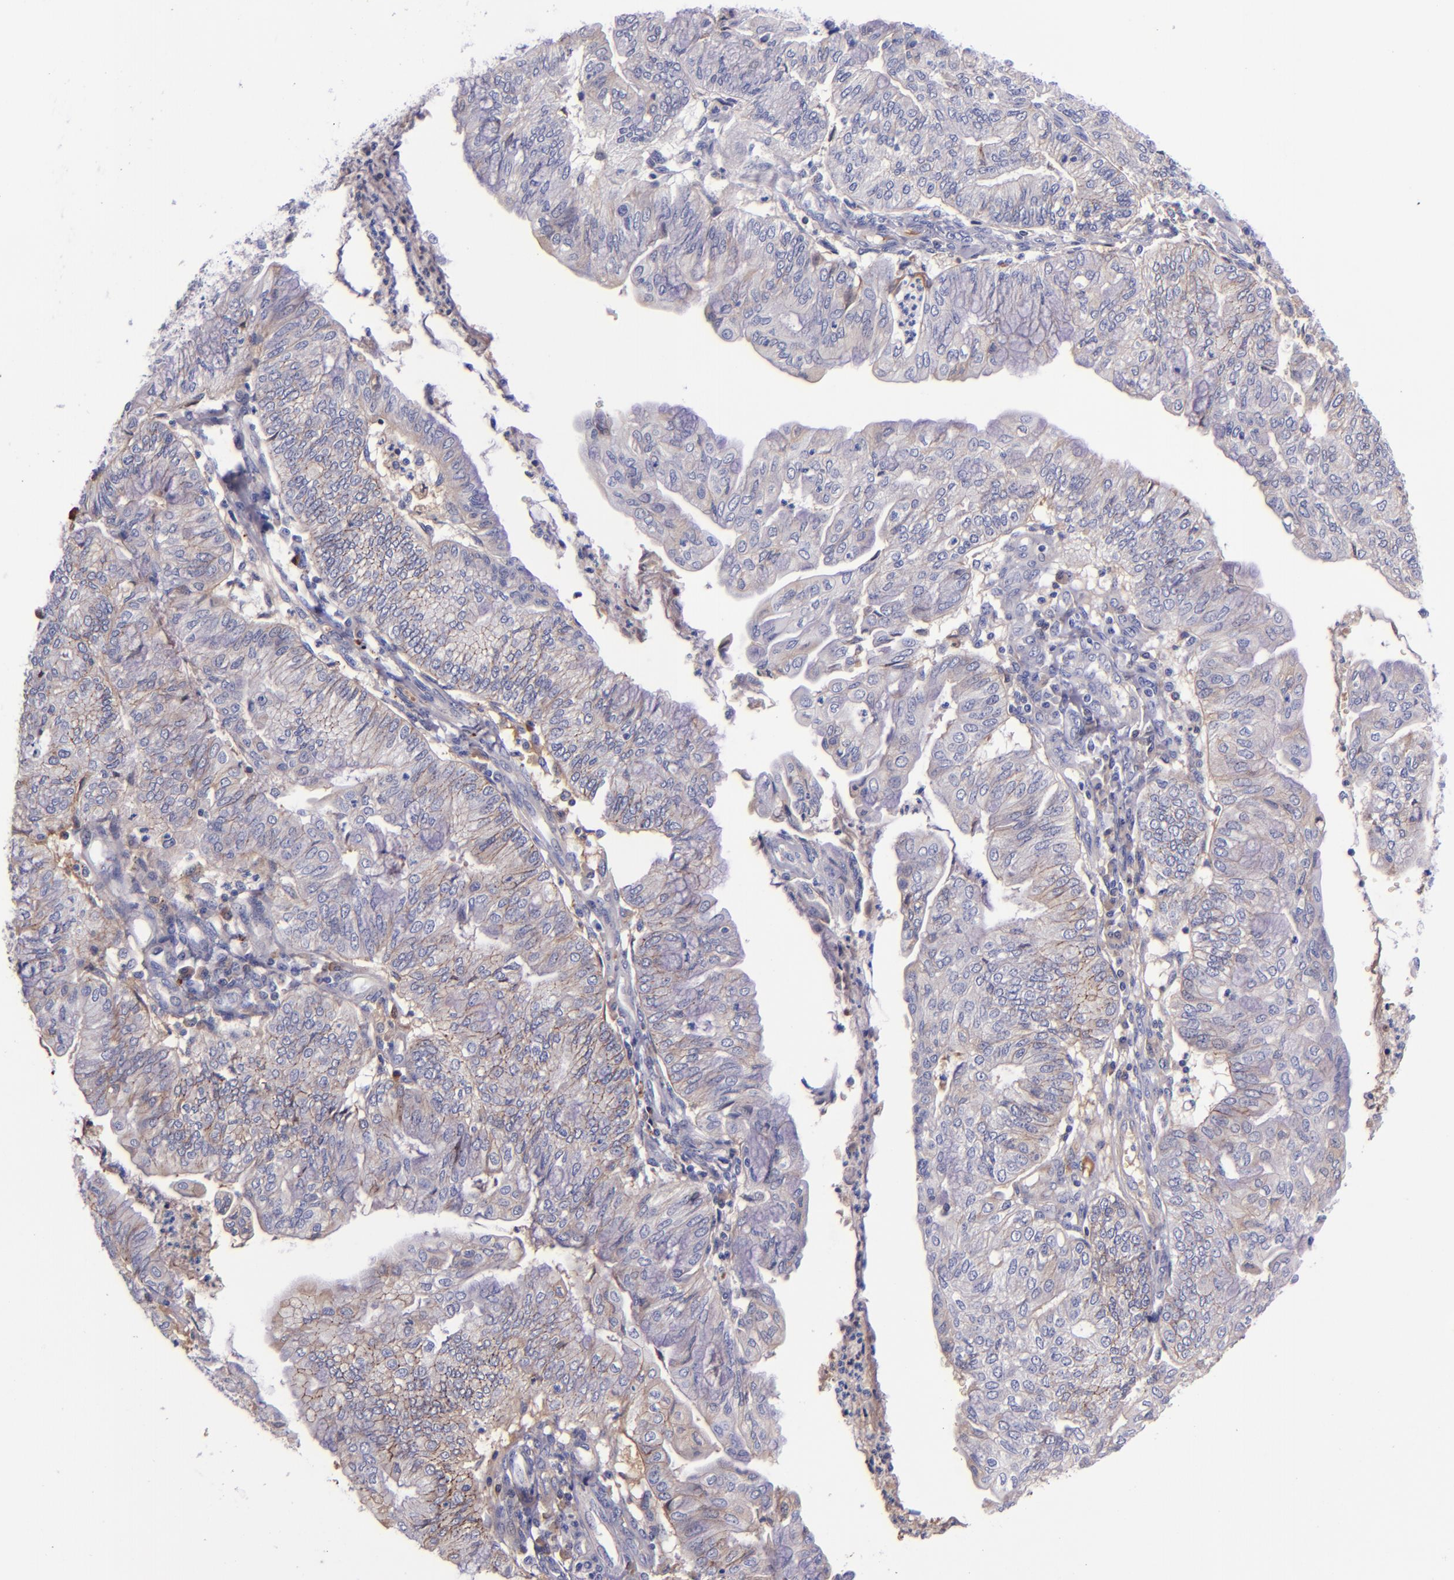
{"staining": {"intensity": "weak", "quantity": ">75%", "location": "cytoplasmic/membranous"}, "tissue": "endometrial cancer", "cell_type": "Tumor cells", "image_type": "cancer", "snomed": [{"axis": "morphology", "description": "Adenocarcinoma, NOS"}, {"axis": "topography", "description": "Endometrium"}], "caption": "About >75% of tumor cells in human adenocarcinoma (endometrial) show weak cytoplasmic/membranous protein expression as visualized by brown immunohistochemical staining.", "gene": "KNG1", "patient": {"sex": "female", "age": 59}}